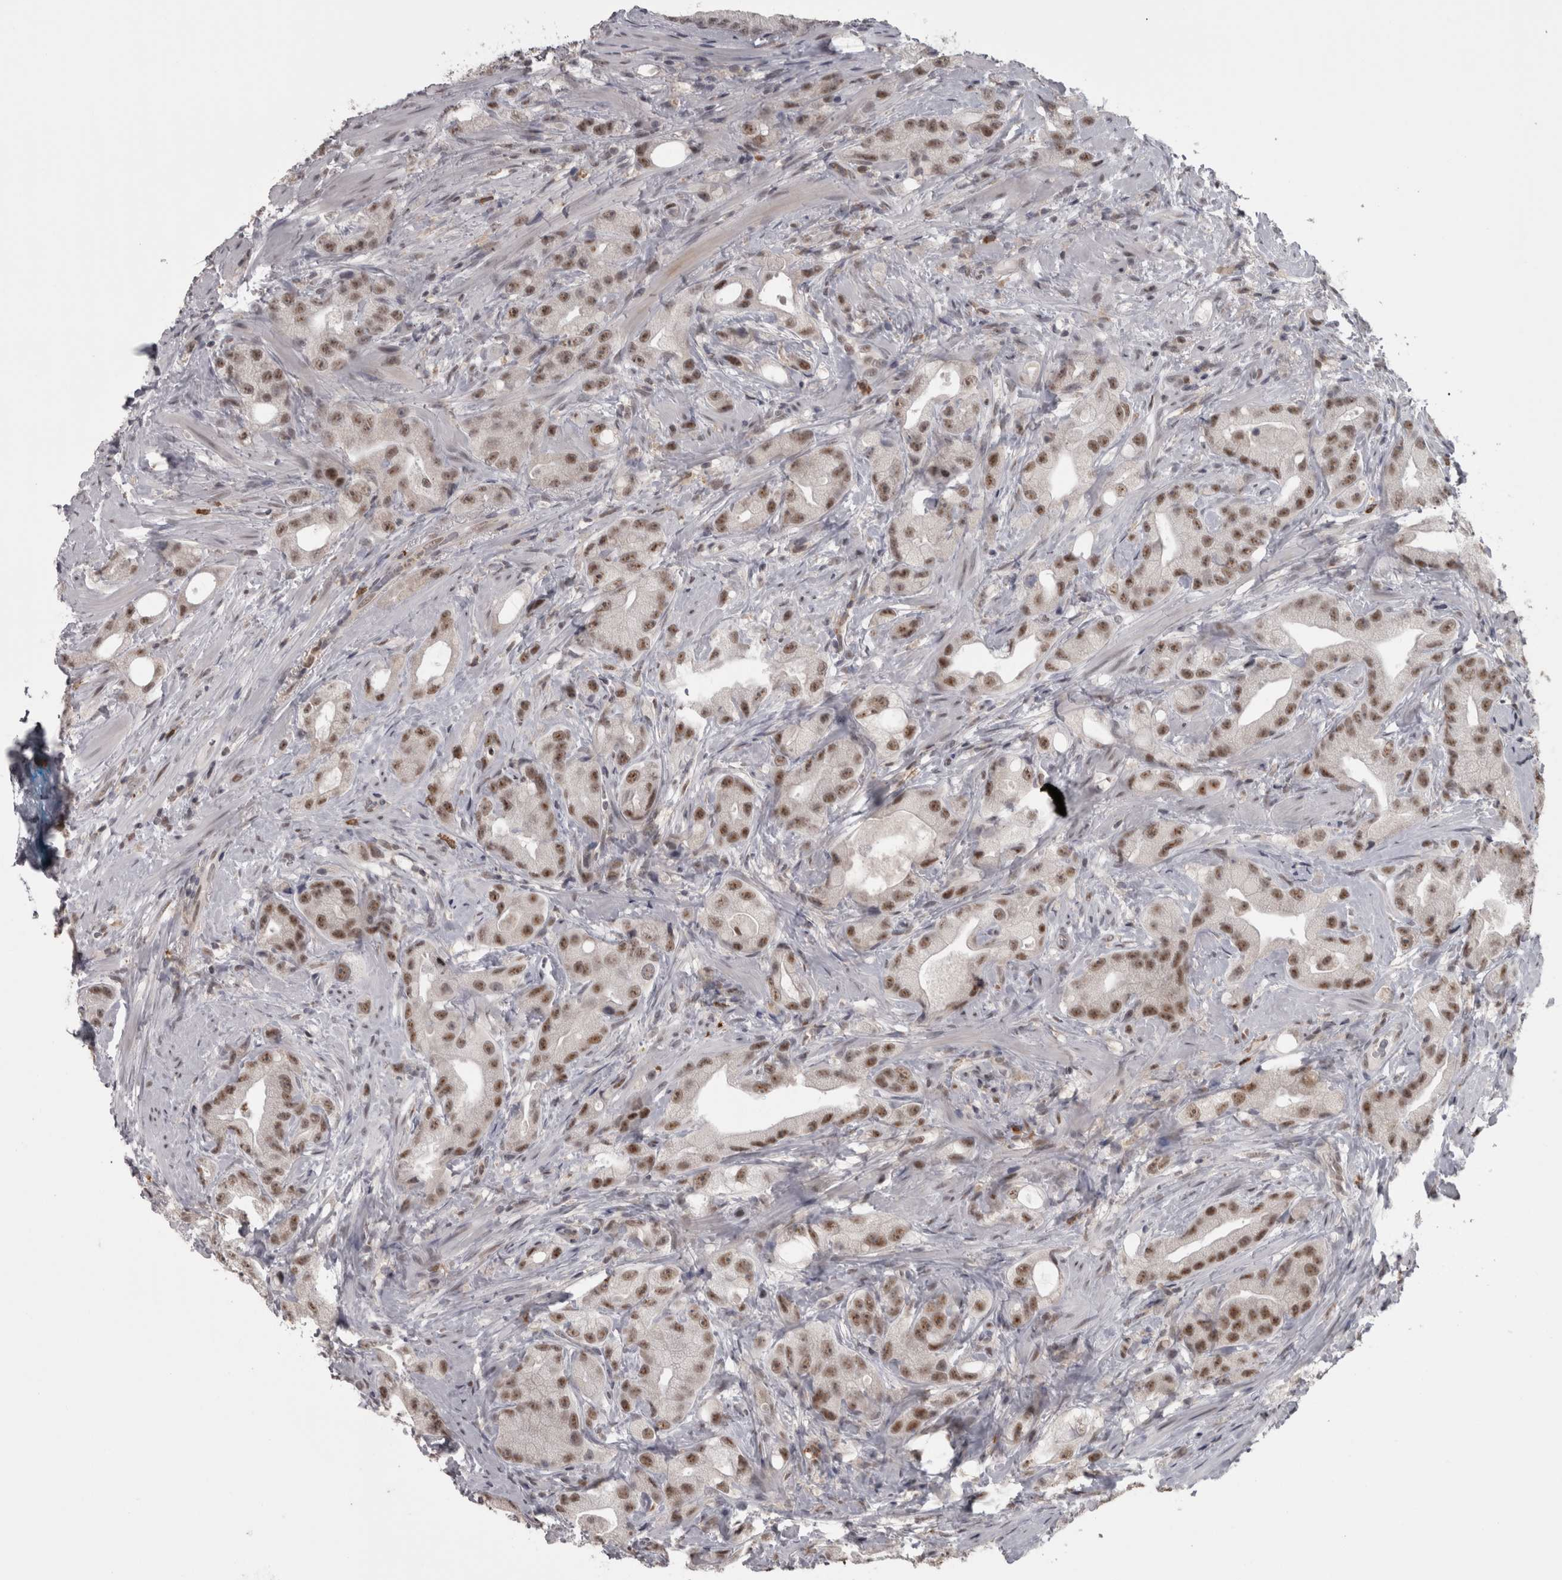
{"staining": {"intensity": "moderate", "quantity": ">75%", "location": "nuclear"}, "tissue": "prostate cancer", "cell_type": "Tumor cells", "image_type": "cancer", "snomed": [{"axis": "morphology", "description": "Adenocarcinoma, High grade"}, {"axis": "topography", "description": "Prostate"}], "caption": "About >75% of tumor cells in human high-grade adenocarcinoma (prostate) demonstrate moderate nuclear protein staining as visualized by brown immunohistochemical staining.", "gene": "MICU3", "patient": {"sex": "male", "age": 63}}